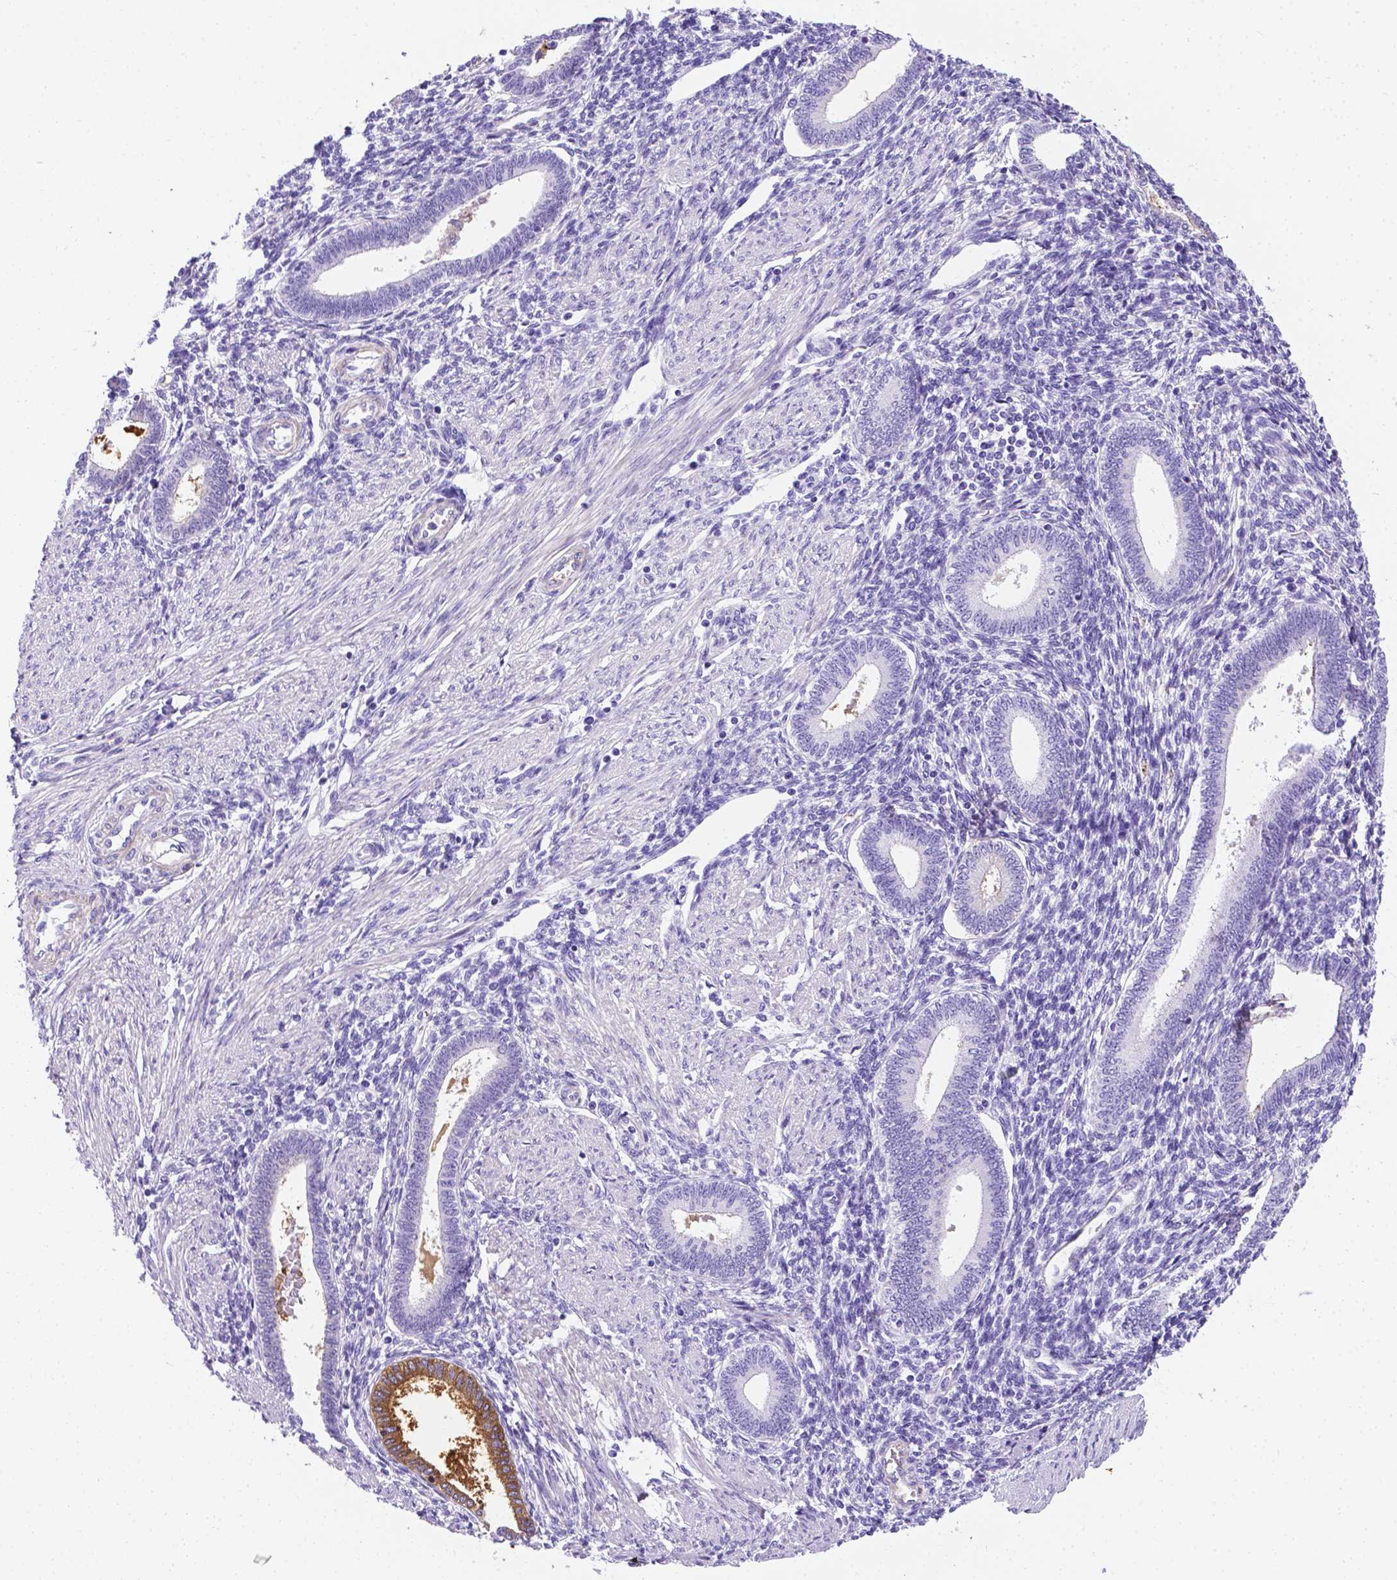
{"staining": {"intensity": "negative", "quantity": "none", "location": "none"}, "tissue": "endometrium", "cell_type": "Cells in endometrial stroma", "image_type": "normal", "snomed": [{"axis": "morphology", "description": "Normal tissue, NOS"}, {"axis": "topography", "description": "Endometrium"}], "caption": "Immunohistochemistry (IHC) image of unremarkable human endometrium stained for a protein (brown), which displays no expression in cells in endometrial stroma. (DAB (3,3'-diaminobenzidine) immunohistochemistry (IHC) visualized using brightfield microscopy, high magnification).", "gene": "APOE", "patient": {"sex": "female", "age": 42}}